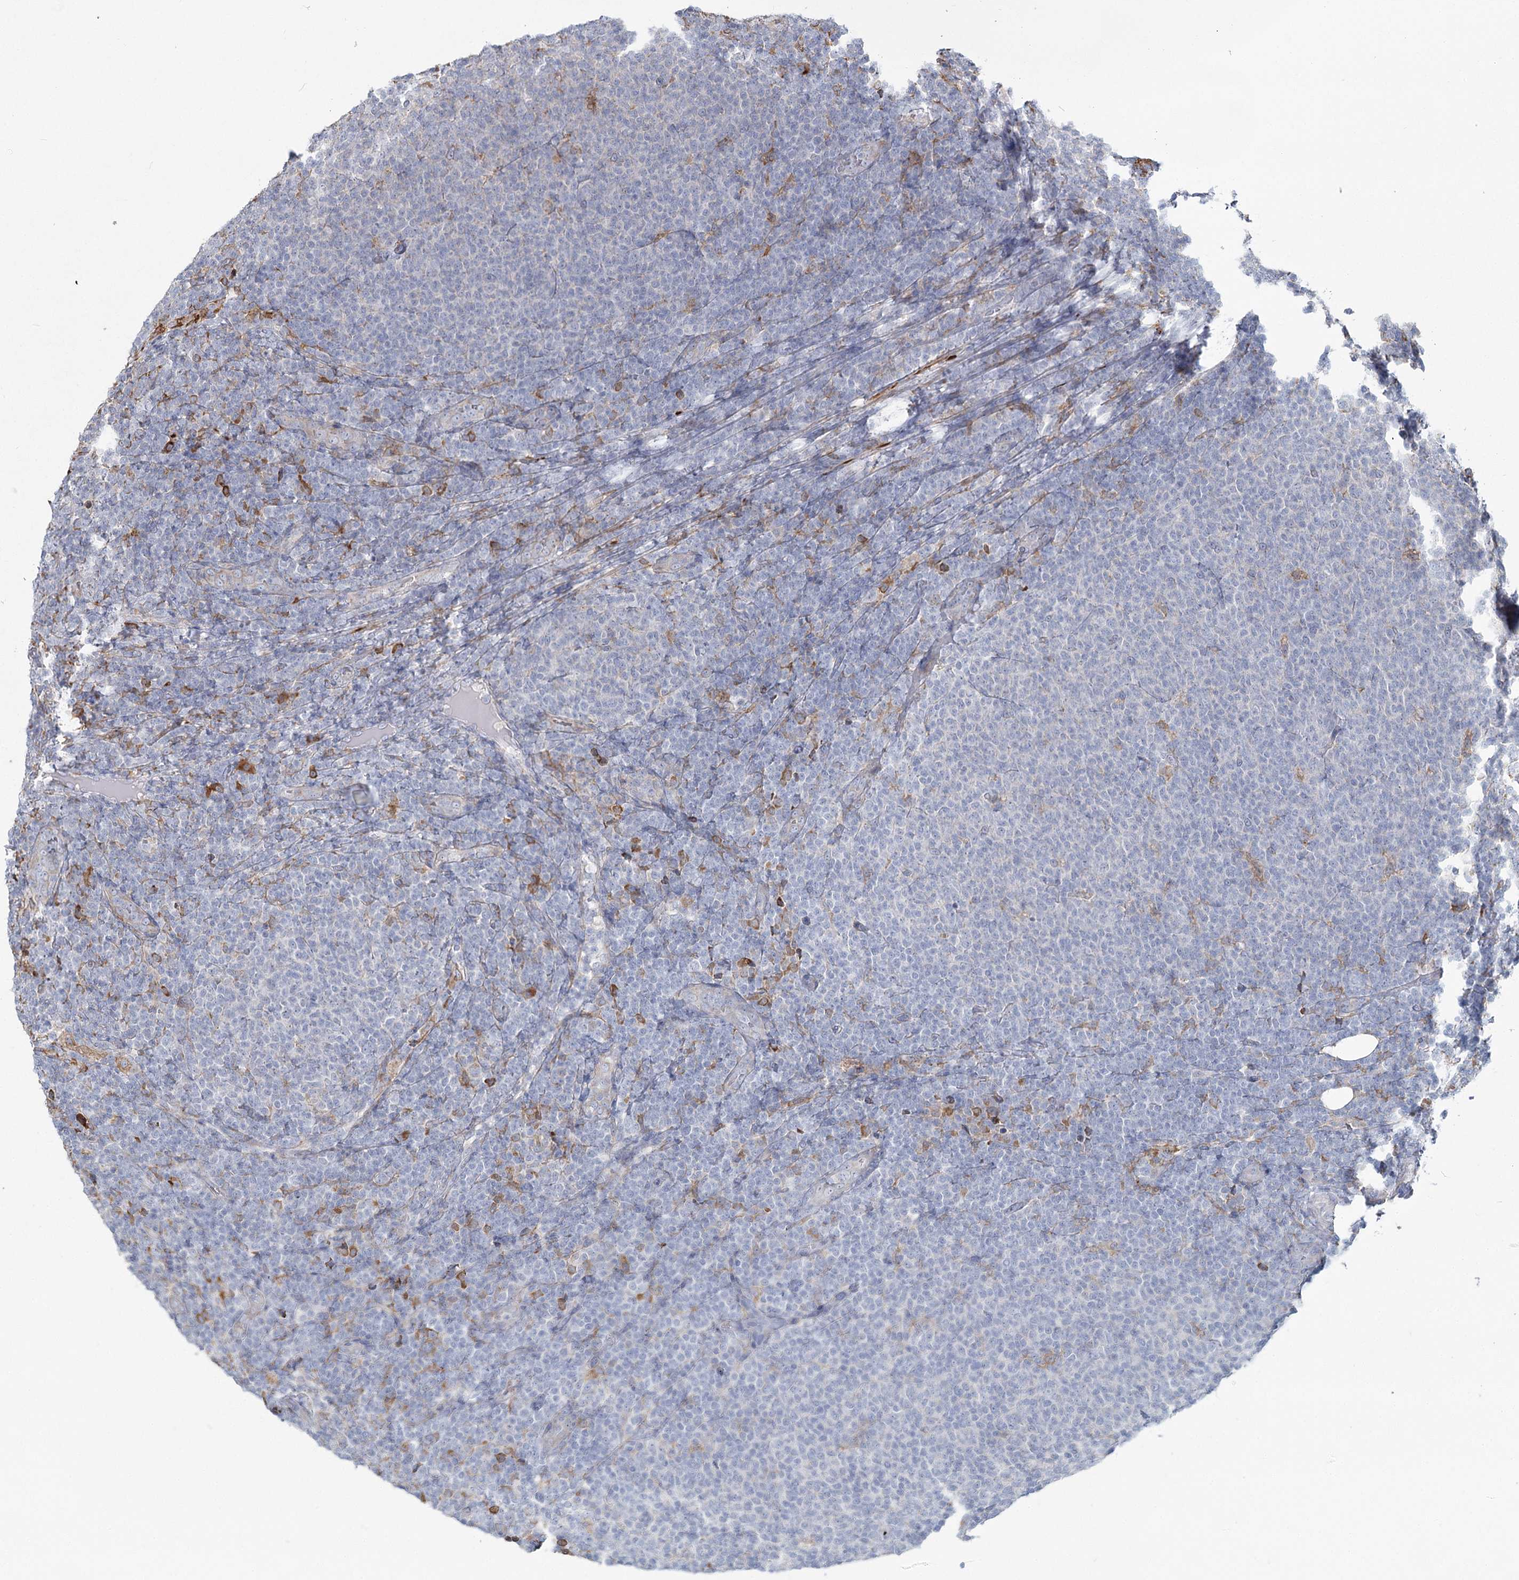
{"staining": {"intensity": "negative", "quantity": "none", "location": "none"}, "tissue": "lymphoma", "cell_type": "Tumor cells", "image_type": "cancer", "snomed": [{"axis": "morphology", "description": "Malignant lymphoma, non-Hodgkin's type, Low grade"}, {"axis": "topography", "description": "Lymph node"}], "caption": "IHC micrograph of neoplastic tissue: human low-grade malignant lymphoma, non-Hodgkin's type stained with DAB (3,3'-diaminobenzidine) reveals no significant protein staining in tumor cells.", "gene": "ZCCHC9", "patient": {"sex": "male", "age": 66}}